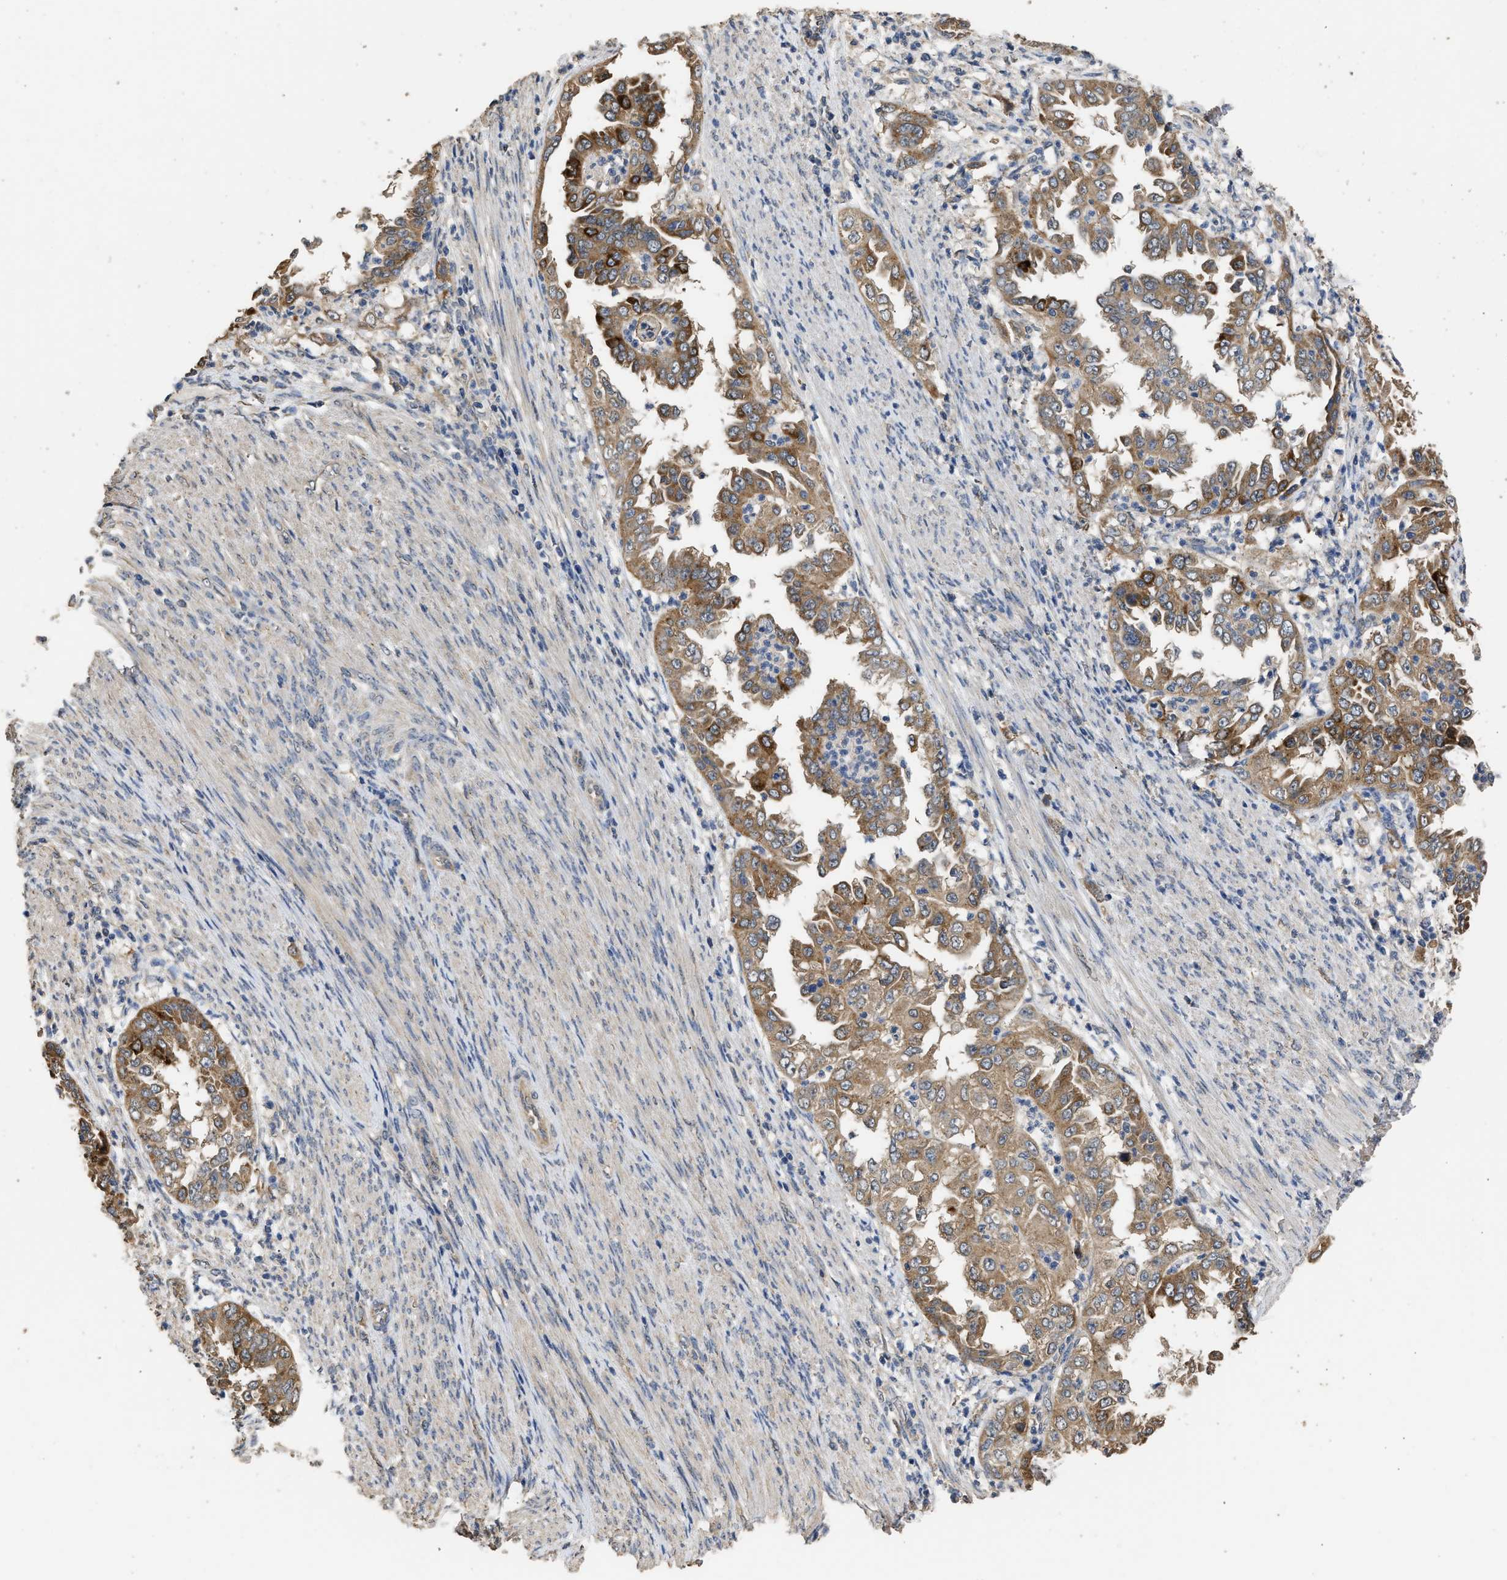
{"staining": {"intensity": "moderate", "quantity": ">75%", "location": "cytoplasmic/membranous"}, "tissue": "endometrial cancer", "cell_type": "Tumor cells", "image_type": "cancer", "snomed": [{"axis": "morphology", "description": "Adenocarcinoma, NOS"}, {"axis": "topography", "description": "Endometrium"}], "caption": "Protein expression analysis of adenocarcinoma (endometrial) exhibits moderate cytoplasmic/membranous staining in about >75% of tumor cells. (DAB IHC, brown staining for protein, blue staining for nuclei).", "gene": "SPINT2", "patient": {"sex": "female", "age": 85}}